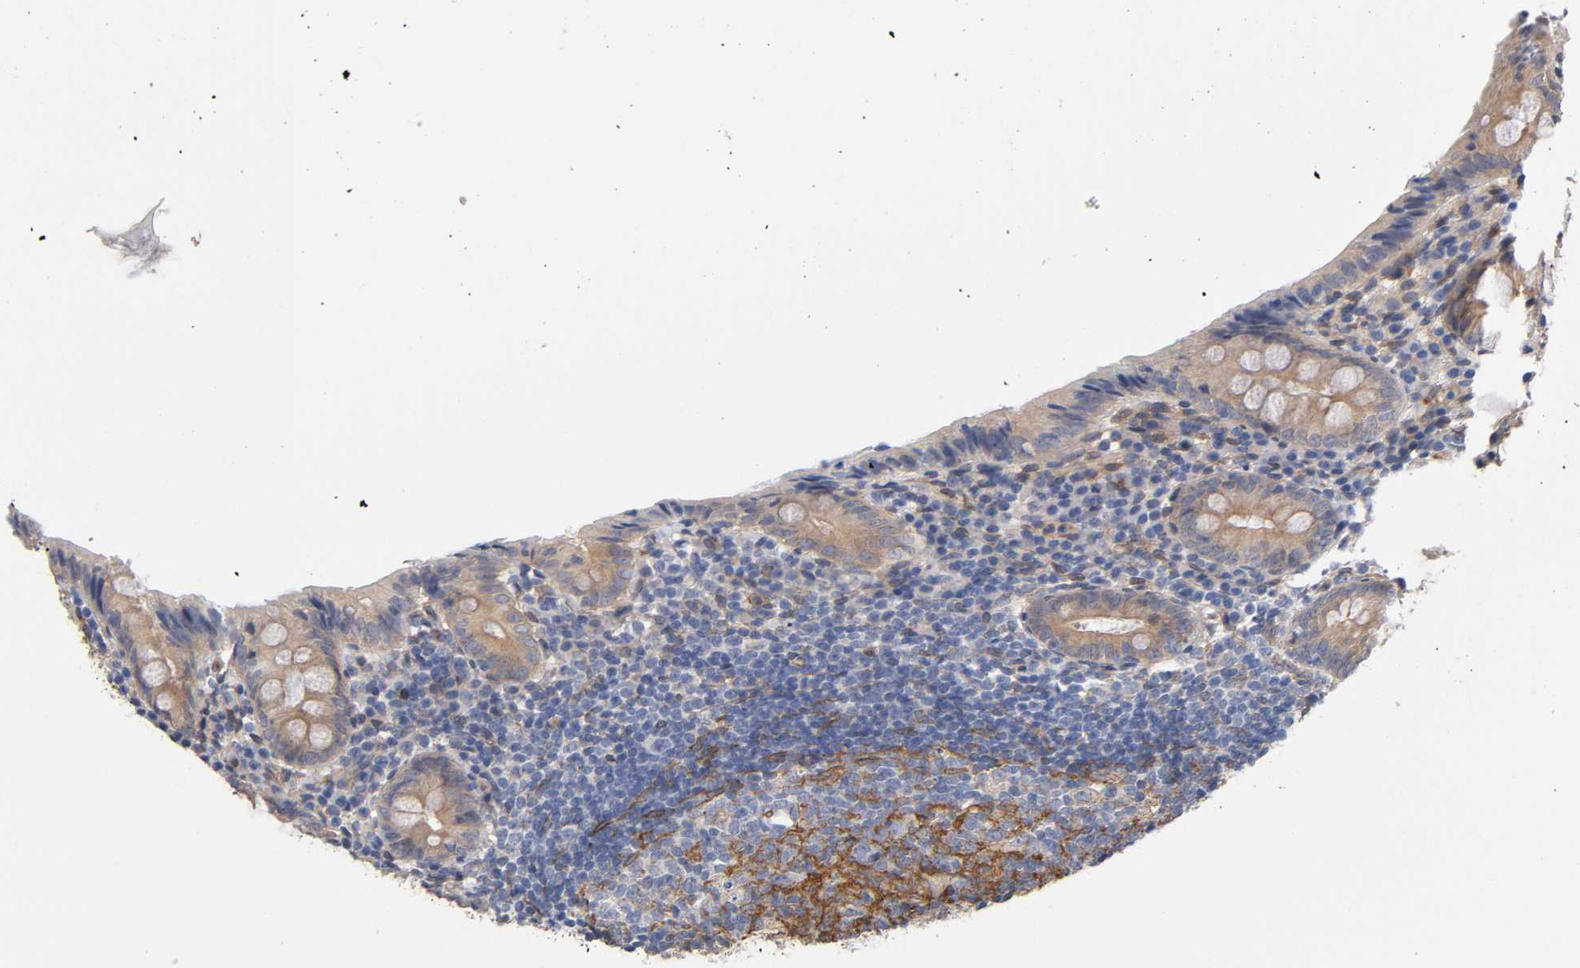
{"staining": {"intensity": "weak", "quantity": ">75%", "location": "cytoplasmic/membranous"}, "tissue": "appendix", "cell_type": "Glandular cells", "image_type": "normal", "snomed": [{"axis": "morphology", "description": "Normal tissue, NOS"}, {"axis": "topography", "description": "Appendix"}], "caption": "A micrograph of appendix stained for a protein demonstrates weak cytoplasmic/membranous brown staining in glandular cells. The protein of interest is shown in brown color, while the nuclei are stained blue.", "gene": "RAB13", "patient": {"sex": "female", "age": 10}}